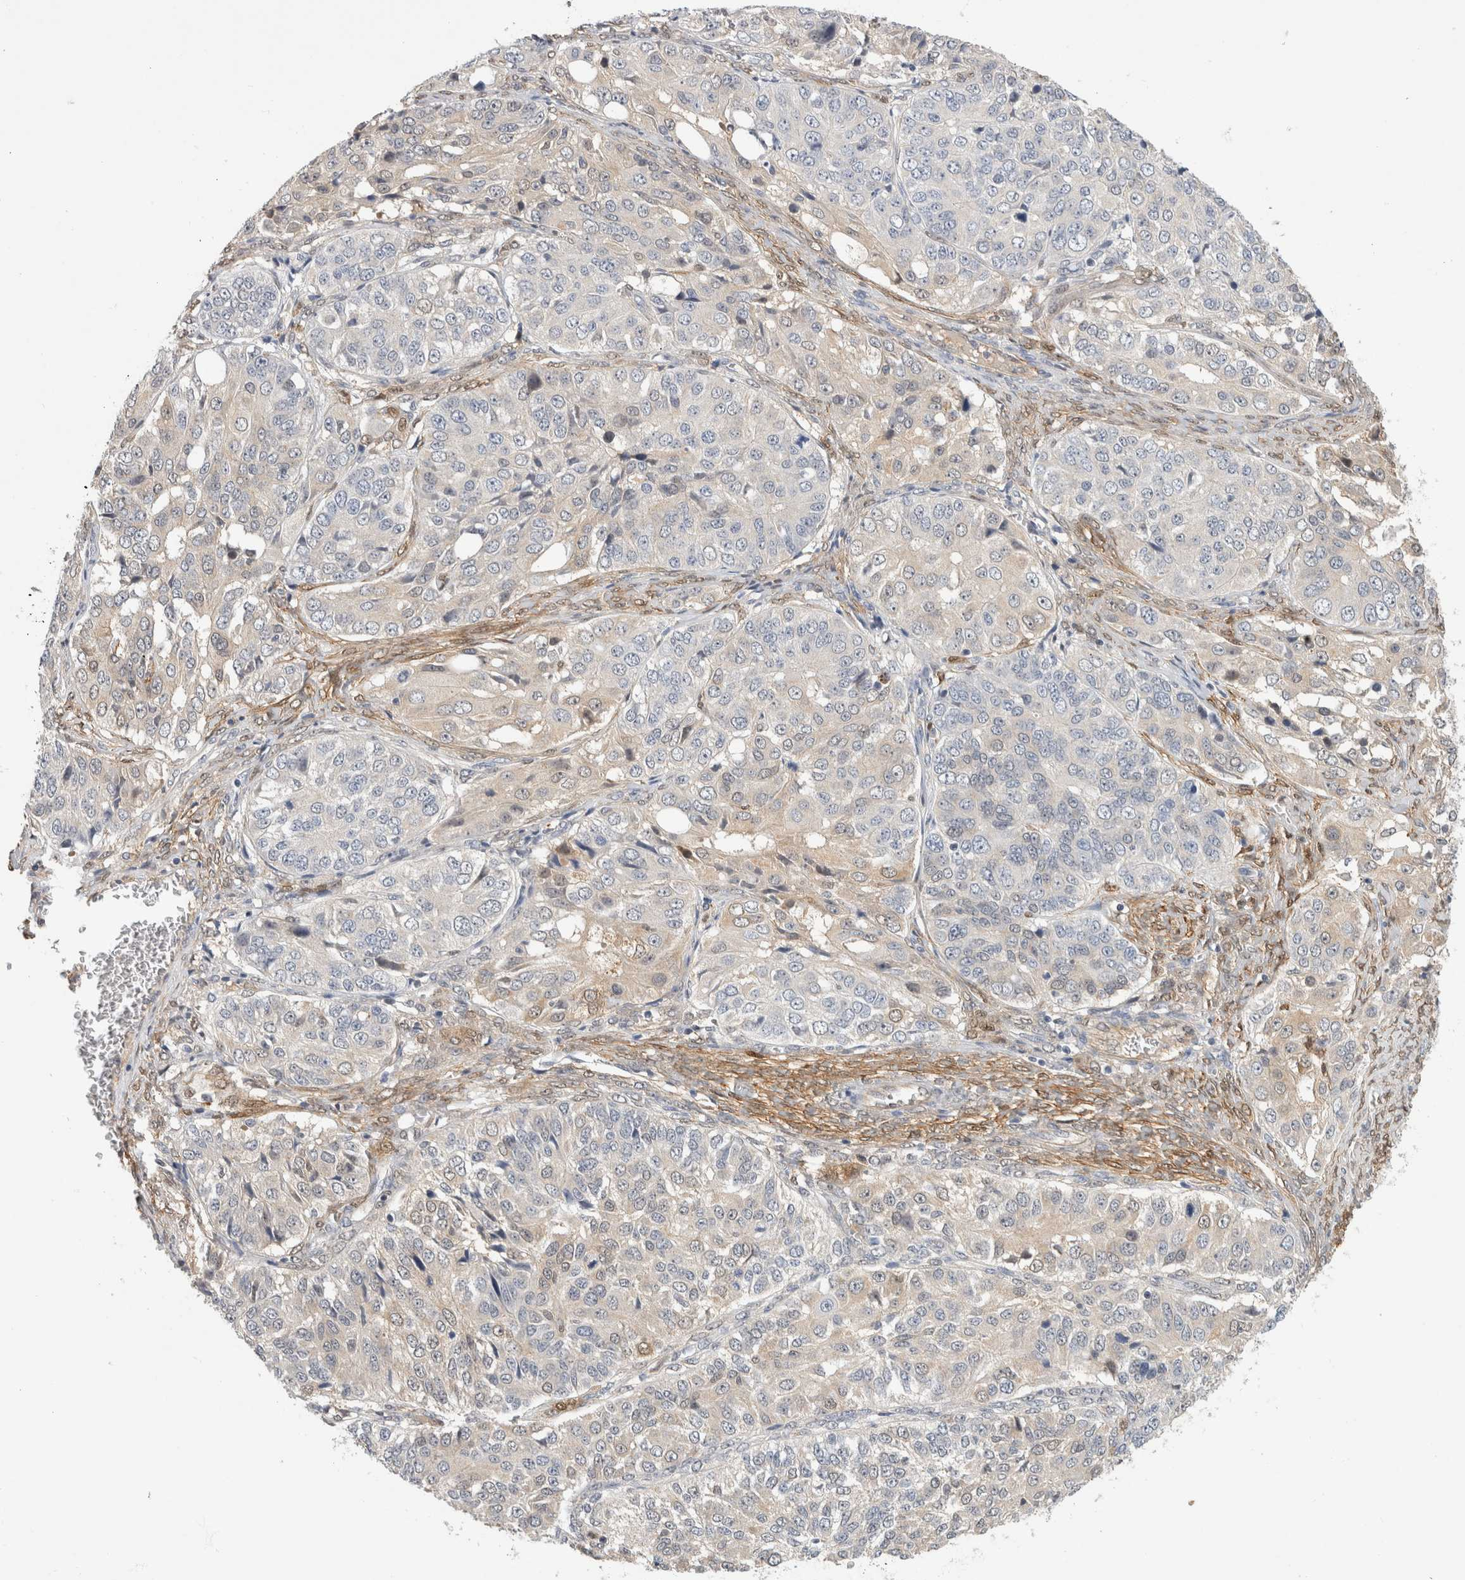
{"staining": {"intensity": "negative", "quantity": "none", "location": "none"}, "tissue": "ovarian cancer", "cell_type": "Tumor cells", "image_type": "cancer", "snomed": [{"axis": "morphology", "description": "Carcinoma, endometroid"}, {"axis": "topography", "description": "Ovary"}], "caption": "Human ovarian endometroid carcinoma stained for a protein using immunohistochemistry reveals no staining in tumor cells.", "gene": "PGM1", "patient": {"sex": "female", "age": 51}}